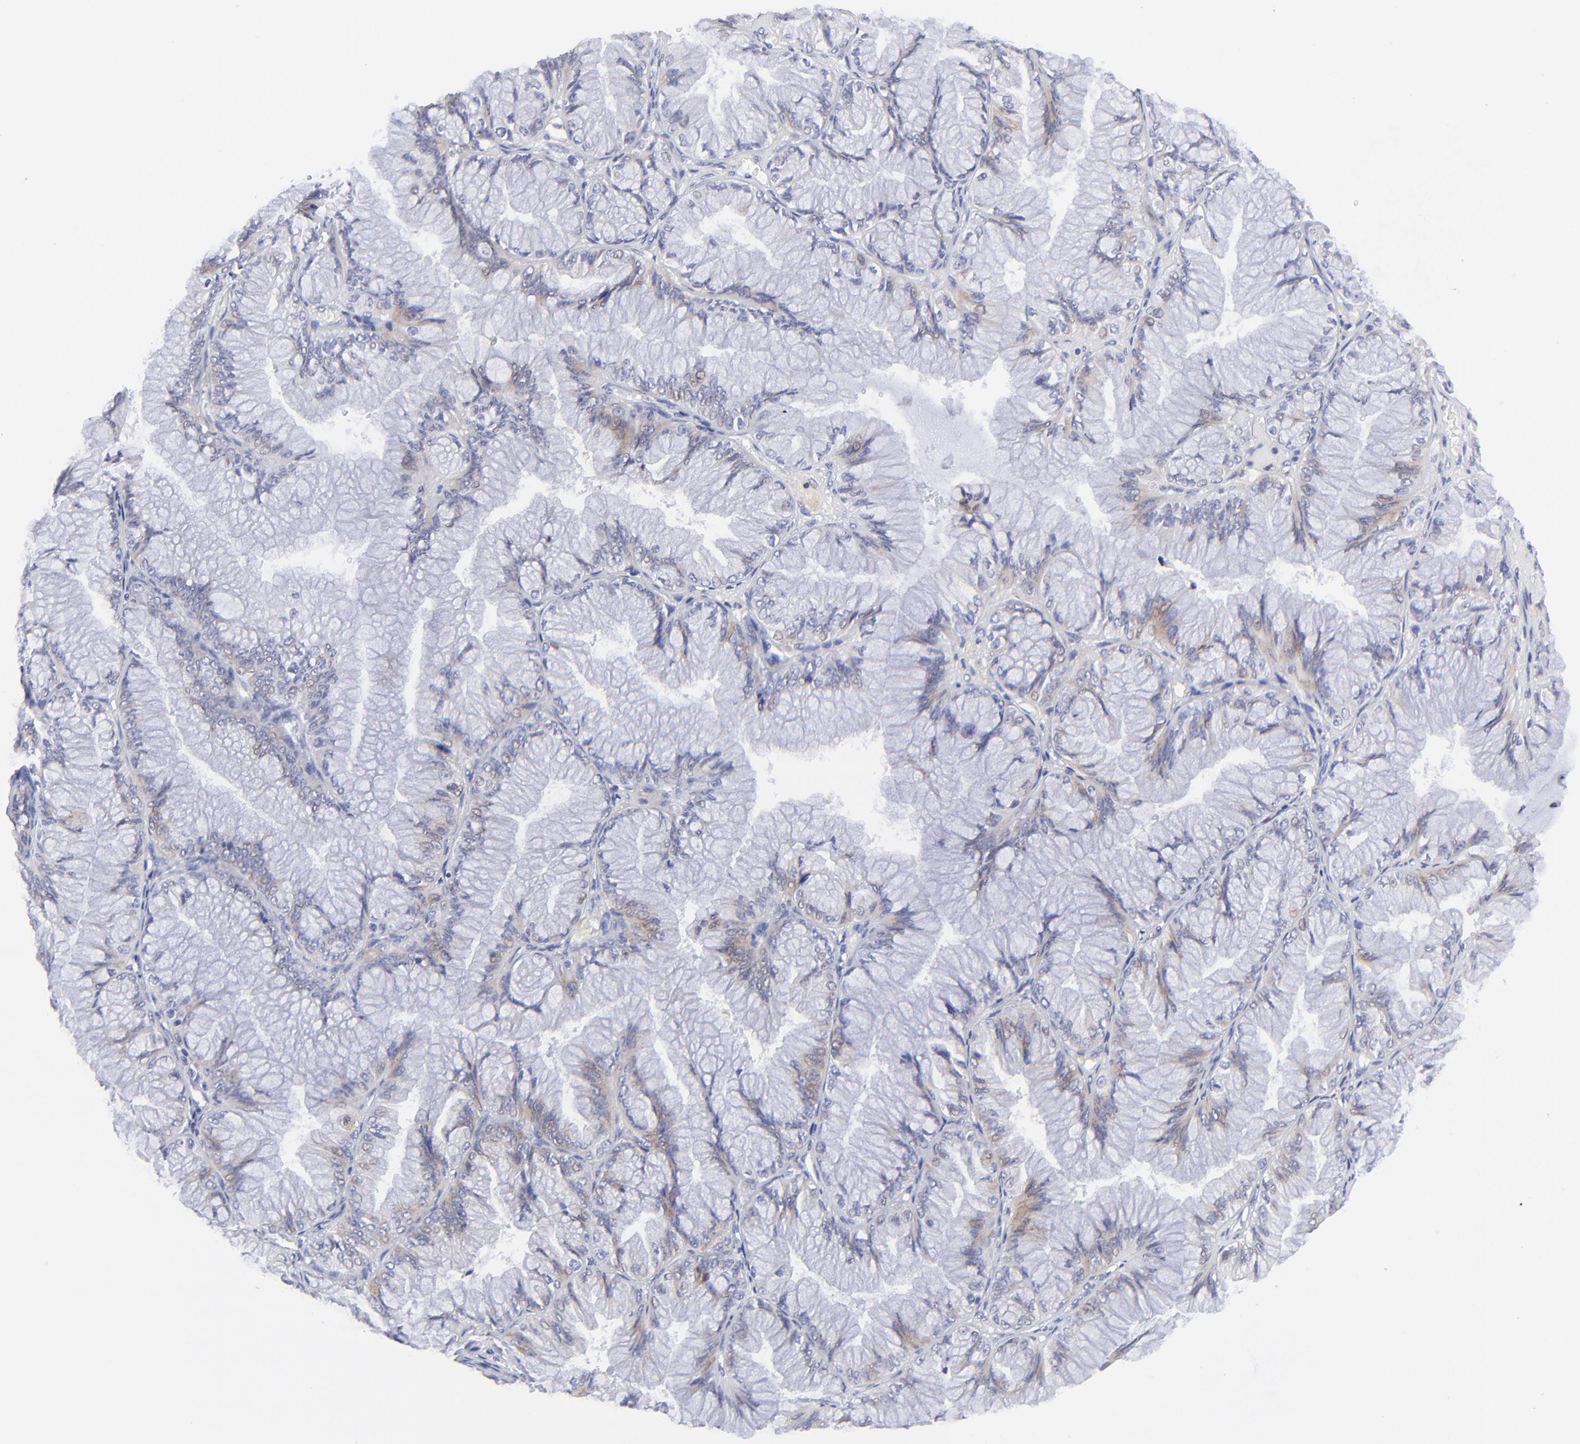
{"staining": {"intensity": "weak", "quantity": "<25%", "location": "cytoplasmic/membranous"}, "tissue": "ovarian cancer", "cell_type": "Tumor cells", "image_type": "cancer", "snomed": [{"axis": "morphology", "description": "Cystadenocarcinoma, mucinous, NOS"}, {"axis": "topography", "description": "Ovary"}], "caption": "IHC of ovarian cancer (mucinous cystadenocarcinoma) reveals no positivity in tumor cells.", "gene": "LHFPL1", "patient": {"sex": "female", "age": 63}}